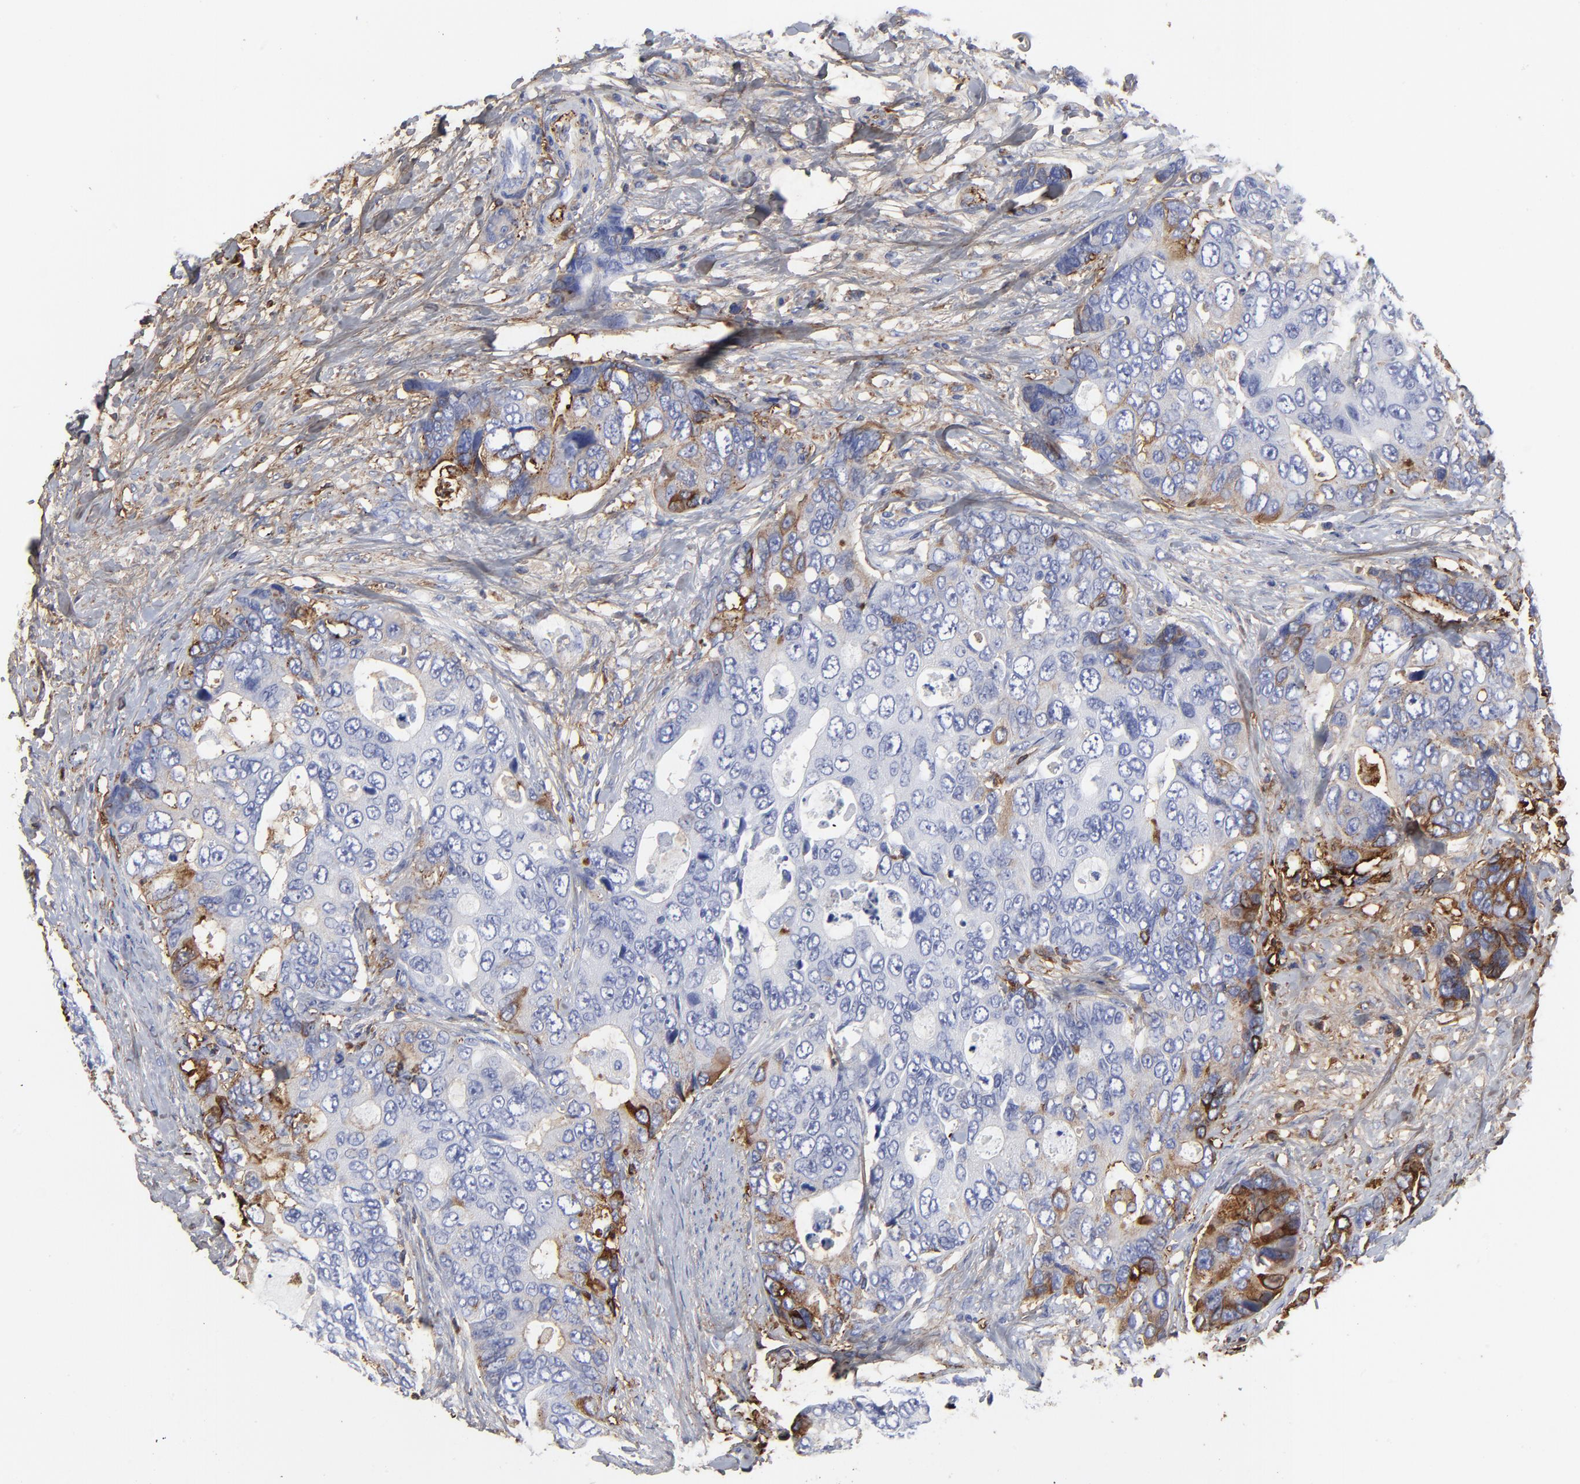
{"staining": {"intensity": "negative", "quantity": "none", "location": "none"}, "tissue": "colorectal cancer", "cell_type": "Tumor cells", "image_type": "cancer", "snomed": [{"axis": "morphology", "description": "Adenocarcinoma, NOS"}, {"axis": "topography", "description": "Rectum"}], "caption": "Immunohistochemistry photomicrograph of neoplastic tissue: adenocarcinoma (colorectal) stained with DAB demonstrates no significant protein staining in tumor cells.", "gene": "DCN", "patient": {"sex": "female", "age": 67}}